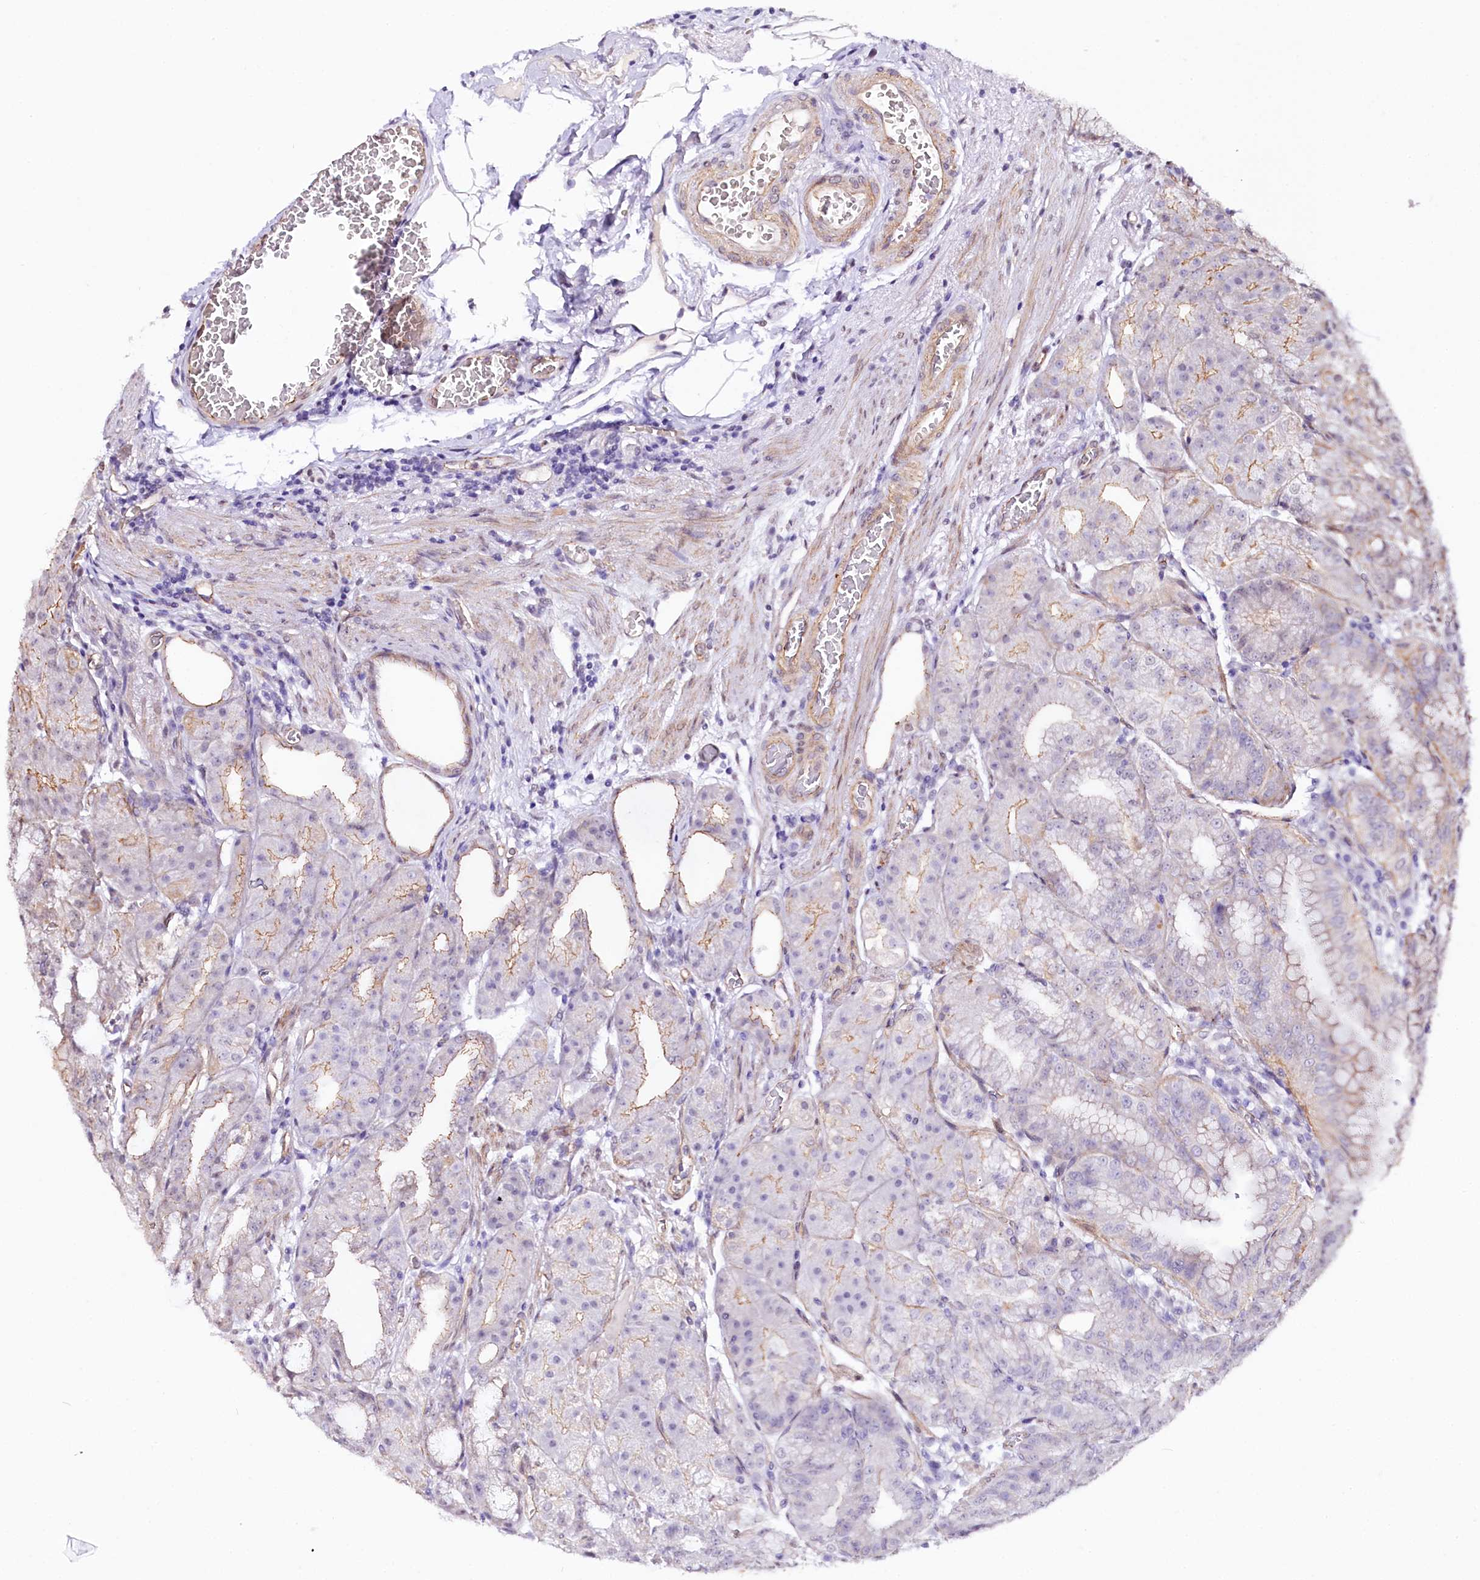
{"staining": {"intensity": "moderate", "quantity": "<25%", "location": "cytoplasmic/membranous"}, "tissue": "stomach", "cell_type": "Glandular cells", "image_type": "normal", "snomed": [{"axis": "morphology", "description": "Normal tissue, NOS"}, {"axis": "topography", "description": "Stomach, upper"}, {"axis": "topography", "description": "Stomach, lower"}], "caption": "The photomicrograph demonstrates immunohistochemical staining of unremarkable stomach. There is moderate cytoplasmic/membranous expression is present in about <25% of glandular cells.", "gene": "ST7", "patient": {"sex": "male", "age": 71}}